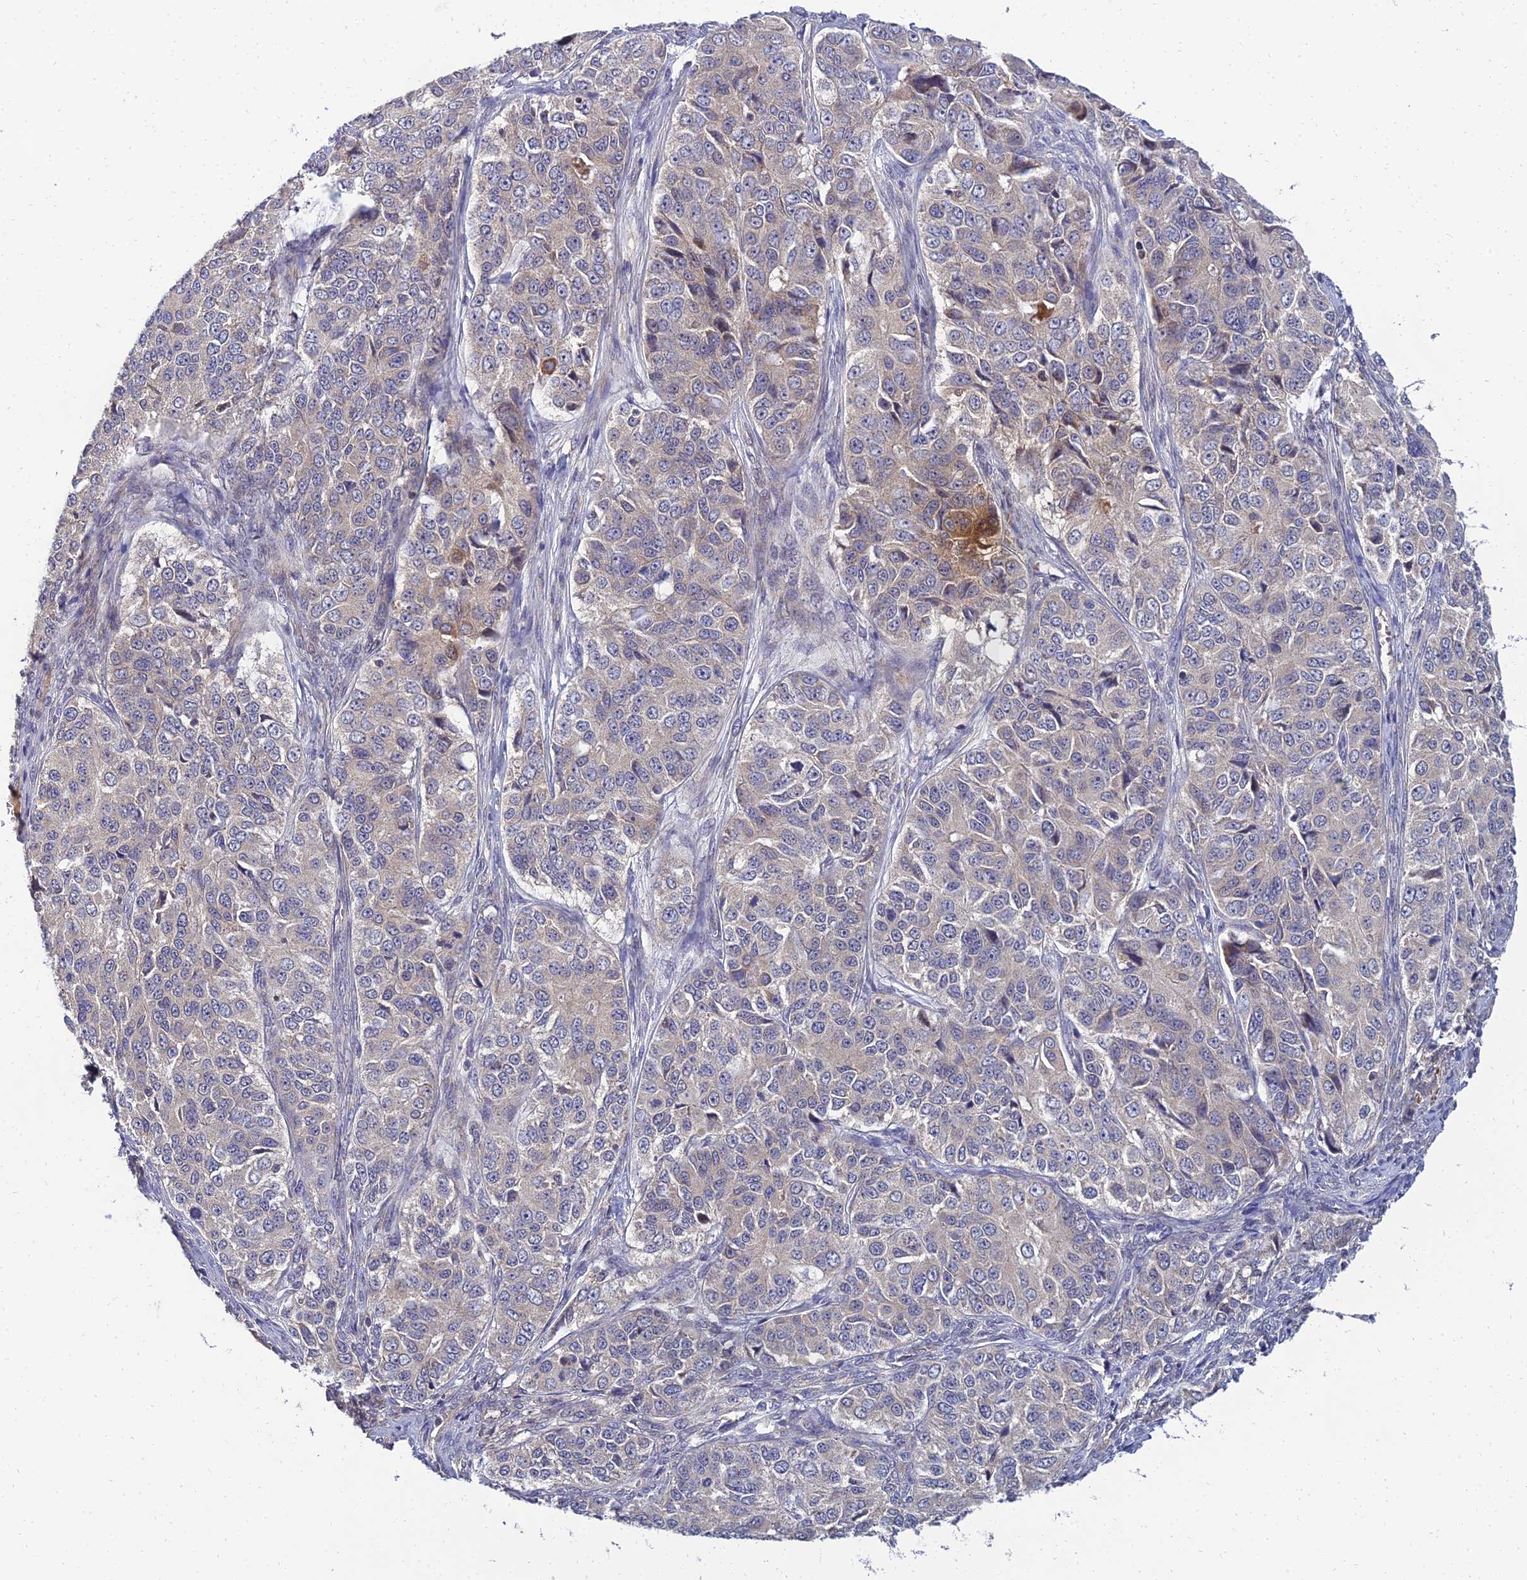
{"staining": {"intensity": "moderate", "quantity": "<25%", "location": "cytoplasmic/membranous"}, "tissue": "ovarian cancer", "cell_type": "Tumor cells", "image_type": "cancer", "snomed": [{"axis": "morphology", "description": "Carcinoma, endometroid"}, {"axis": "topography", "description": "Ovary"}], "caption": "Immunohistochemistry photomicrograph of ovarian cancer (endometroid carcinoma) stained for a protein (brown), which displays low levels of moderate cytoplasmic/membranous expression in about <25% of tumor cells.", "gene": "NPY", "patient": {"sex": "female", "age": 51}}